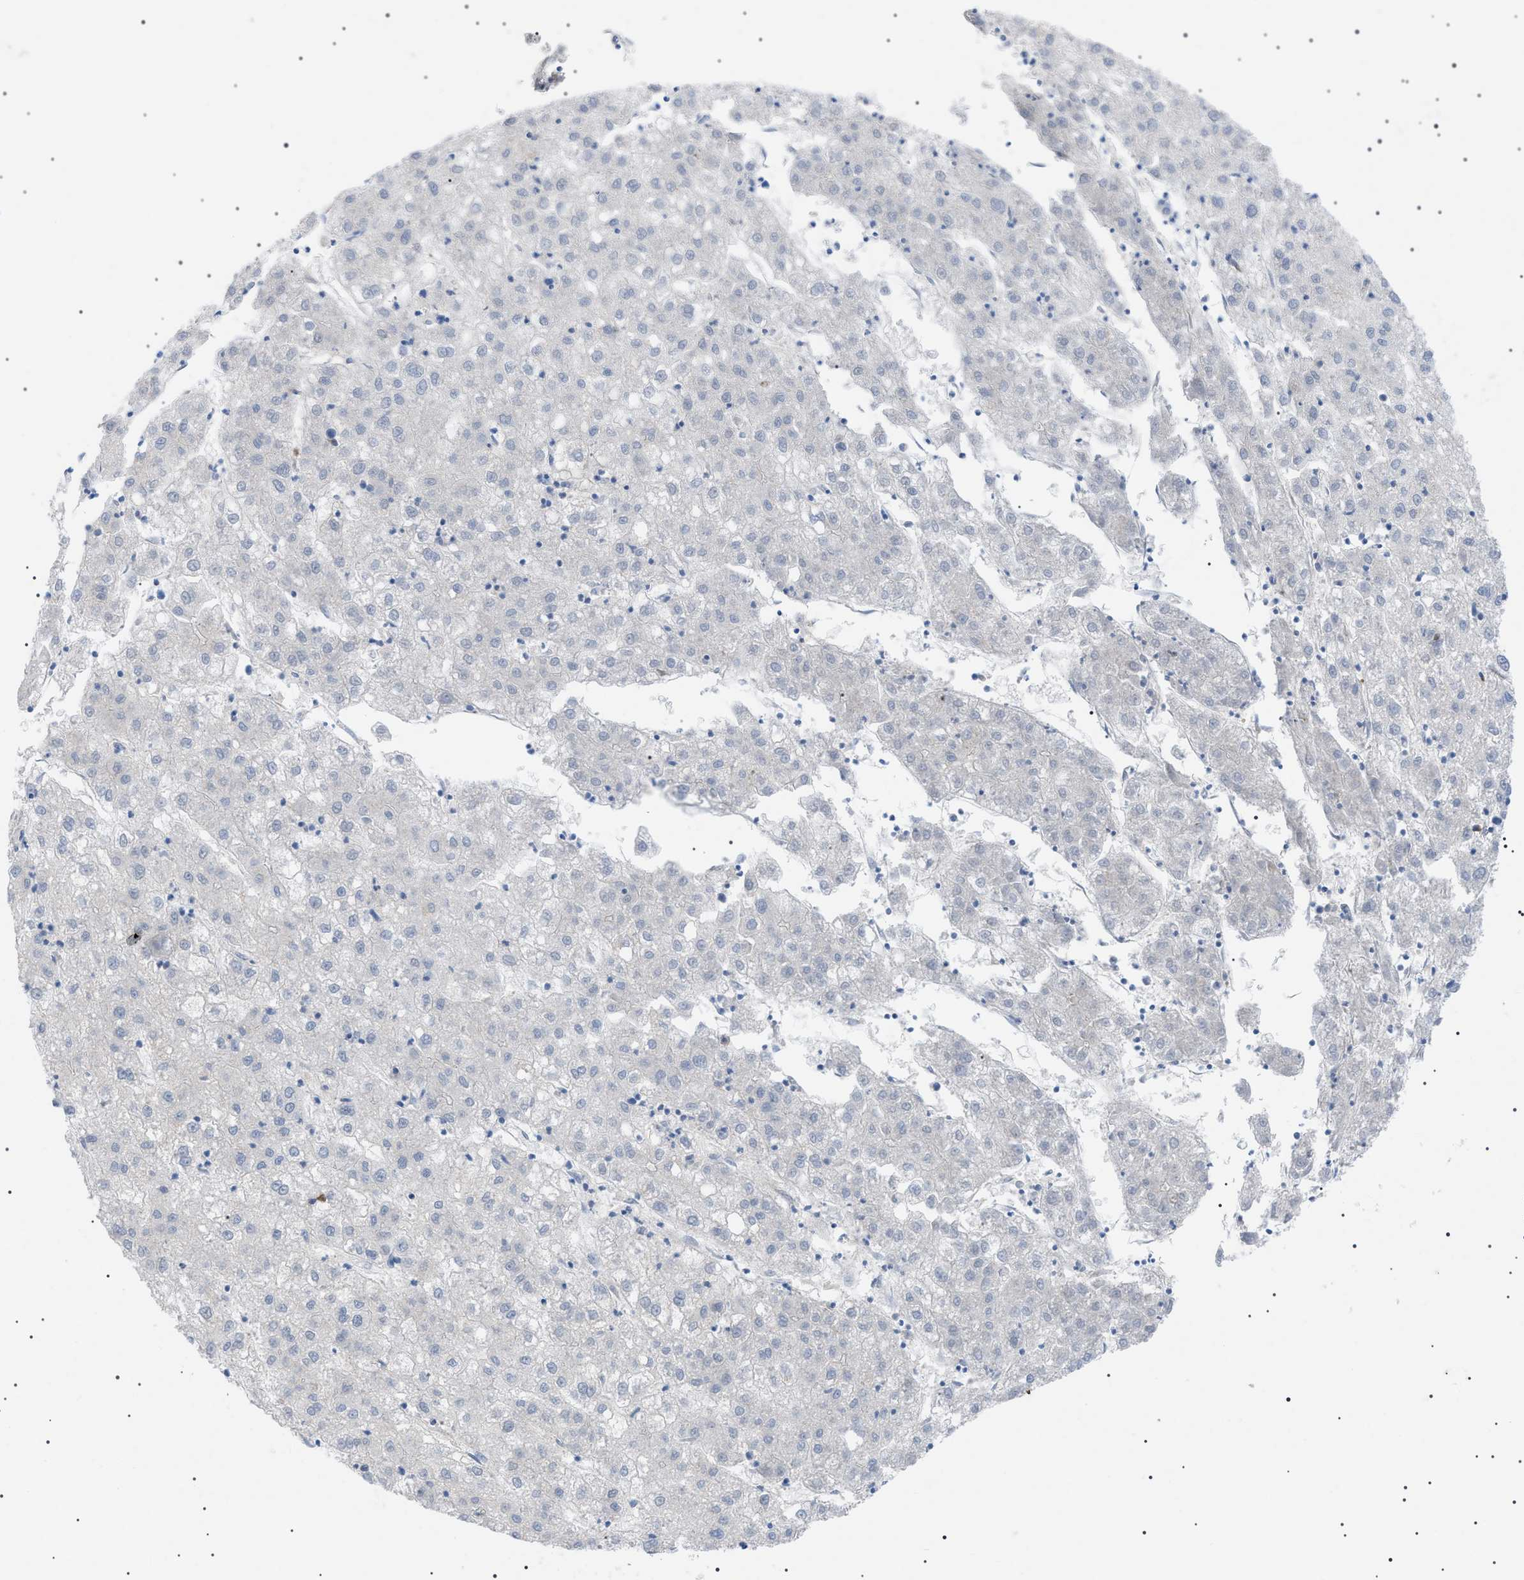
{"staining": {"intensity": "negative", "quantity": "none", "location": "none"}, "tissue": "liver cancer", "cell_type": "Tumor cells", "image_type": "cancer", "snomed": [{"axis": "morphology", "description": "Carcinoma, Hepatocellular, NOS"}, {"axis": "topography", "description": "Liver"}], "caption": "The image demonstrates no significant staining in tumor cells of liver cancer.", "gene": "ADAMTS1", "patient": {"sex": "male", "age": 72}}